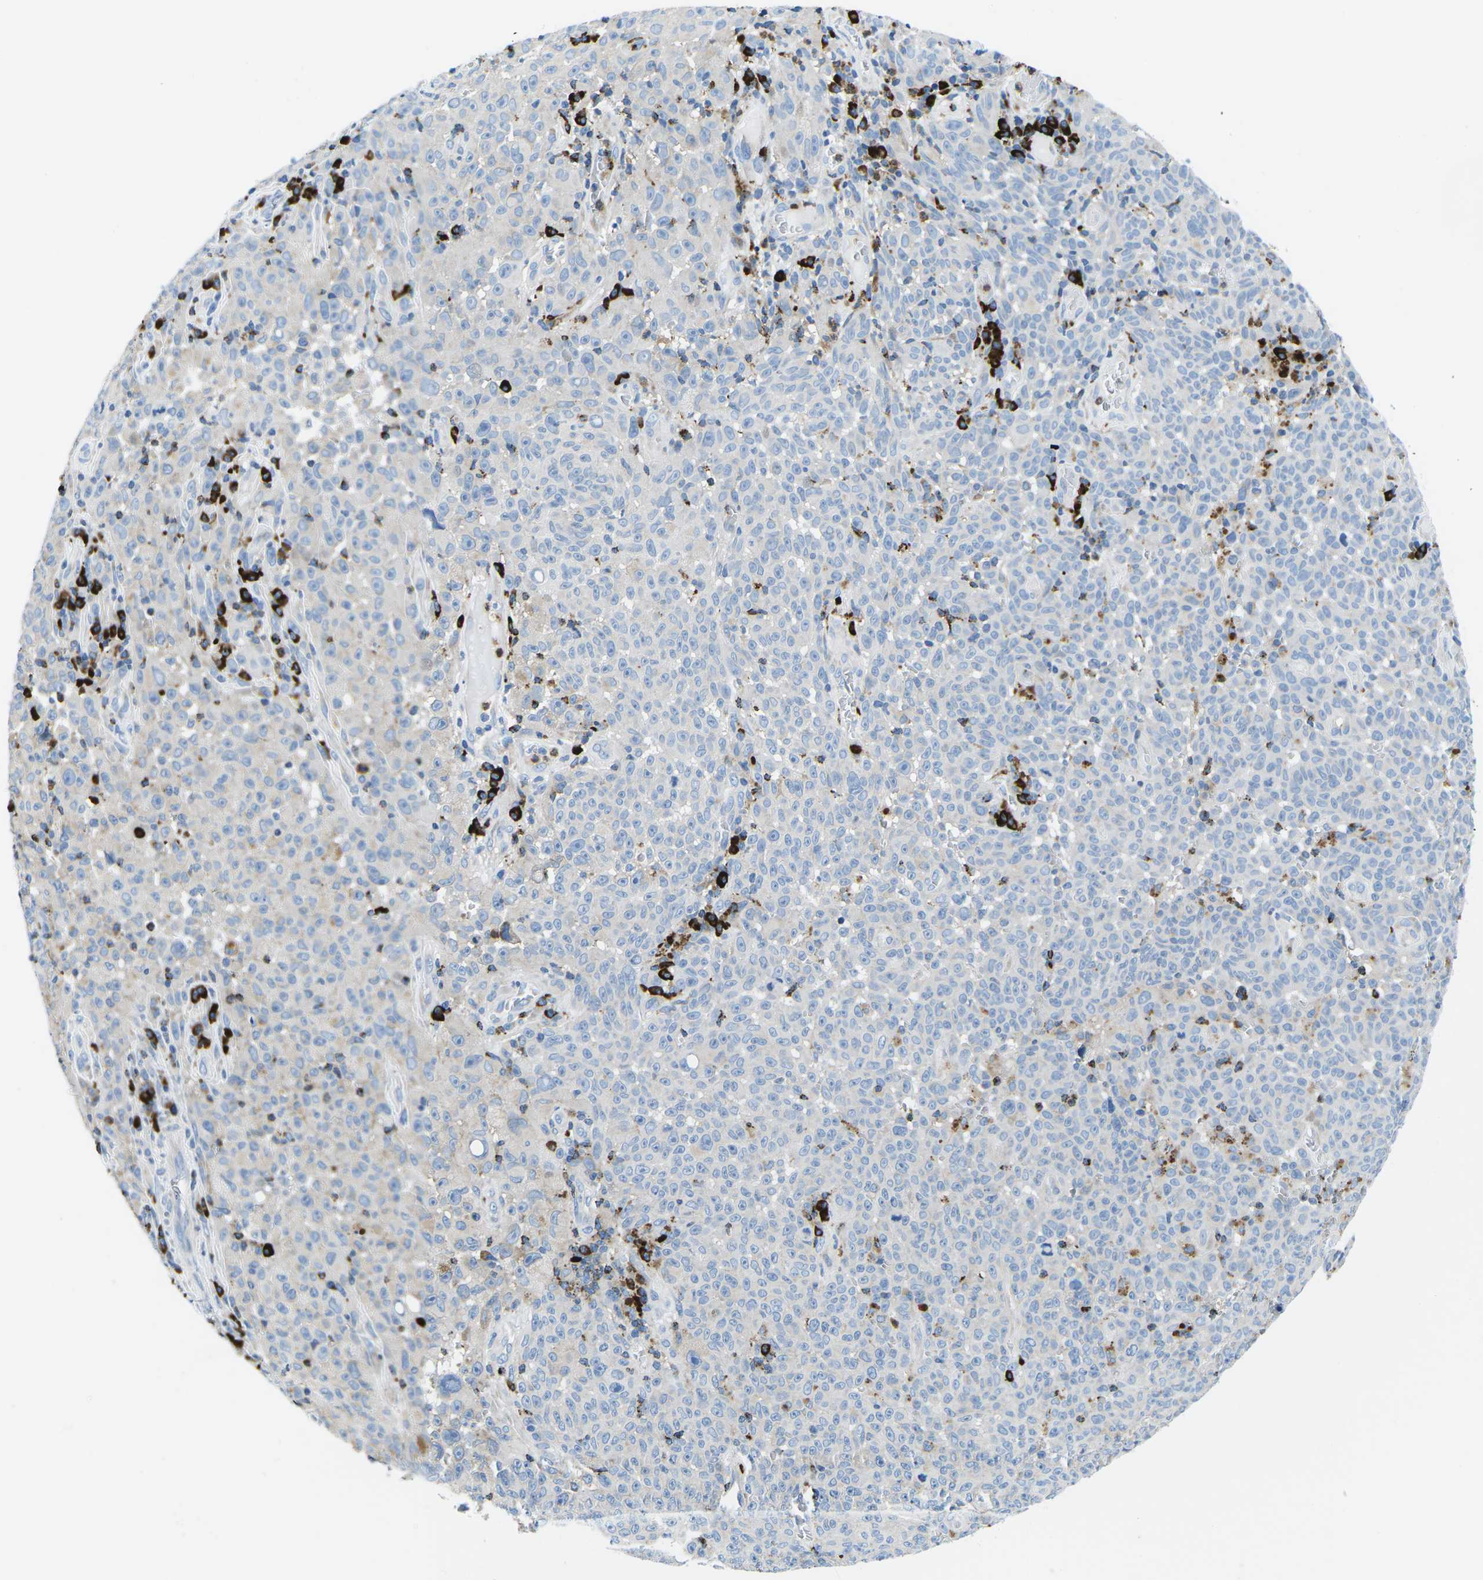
{"staining": {"intensity": "negative", "quantity": "none", "location": "none"}, "tissue": "melanoma", "cell_type": "Tumor cells", "image_type": "cancer", "snomed": [{"axis": "morphology", "description": "Malignant melanoma, NOS"}, {"axis": "topography", "description": "Skin"}], "caption": "Immunohistochemical staining of malignant melanoma demonstrates no significant expression in tumor cells. Nuclei are stained in blue.", "gene": "MC4R", "patient": {"sex": "female", "age": 82}}